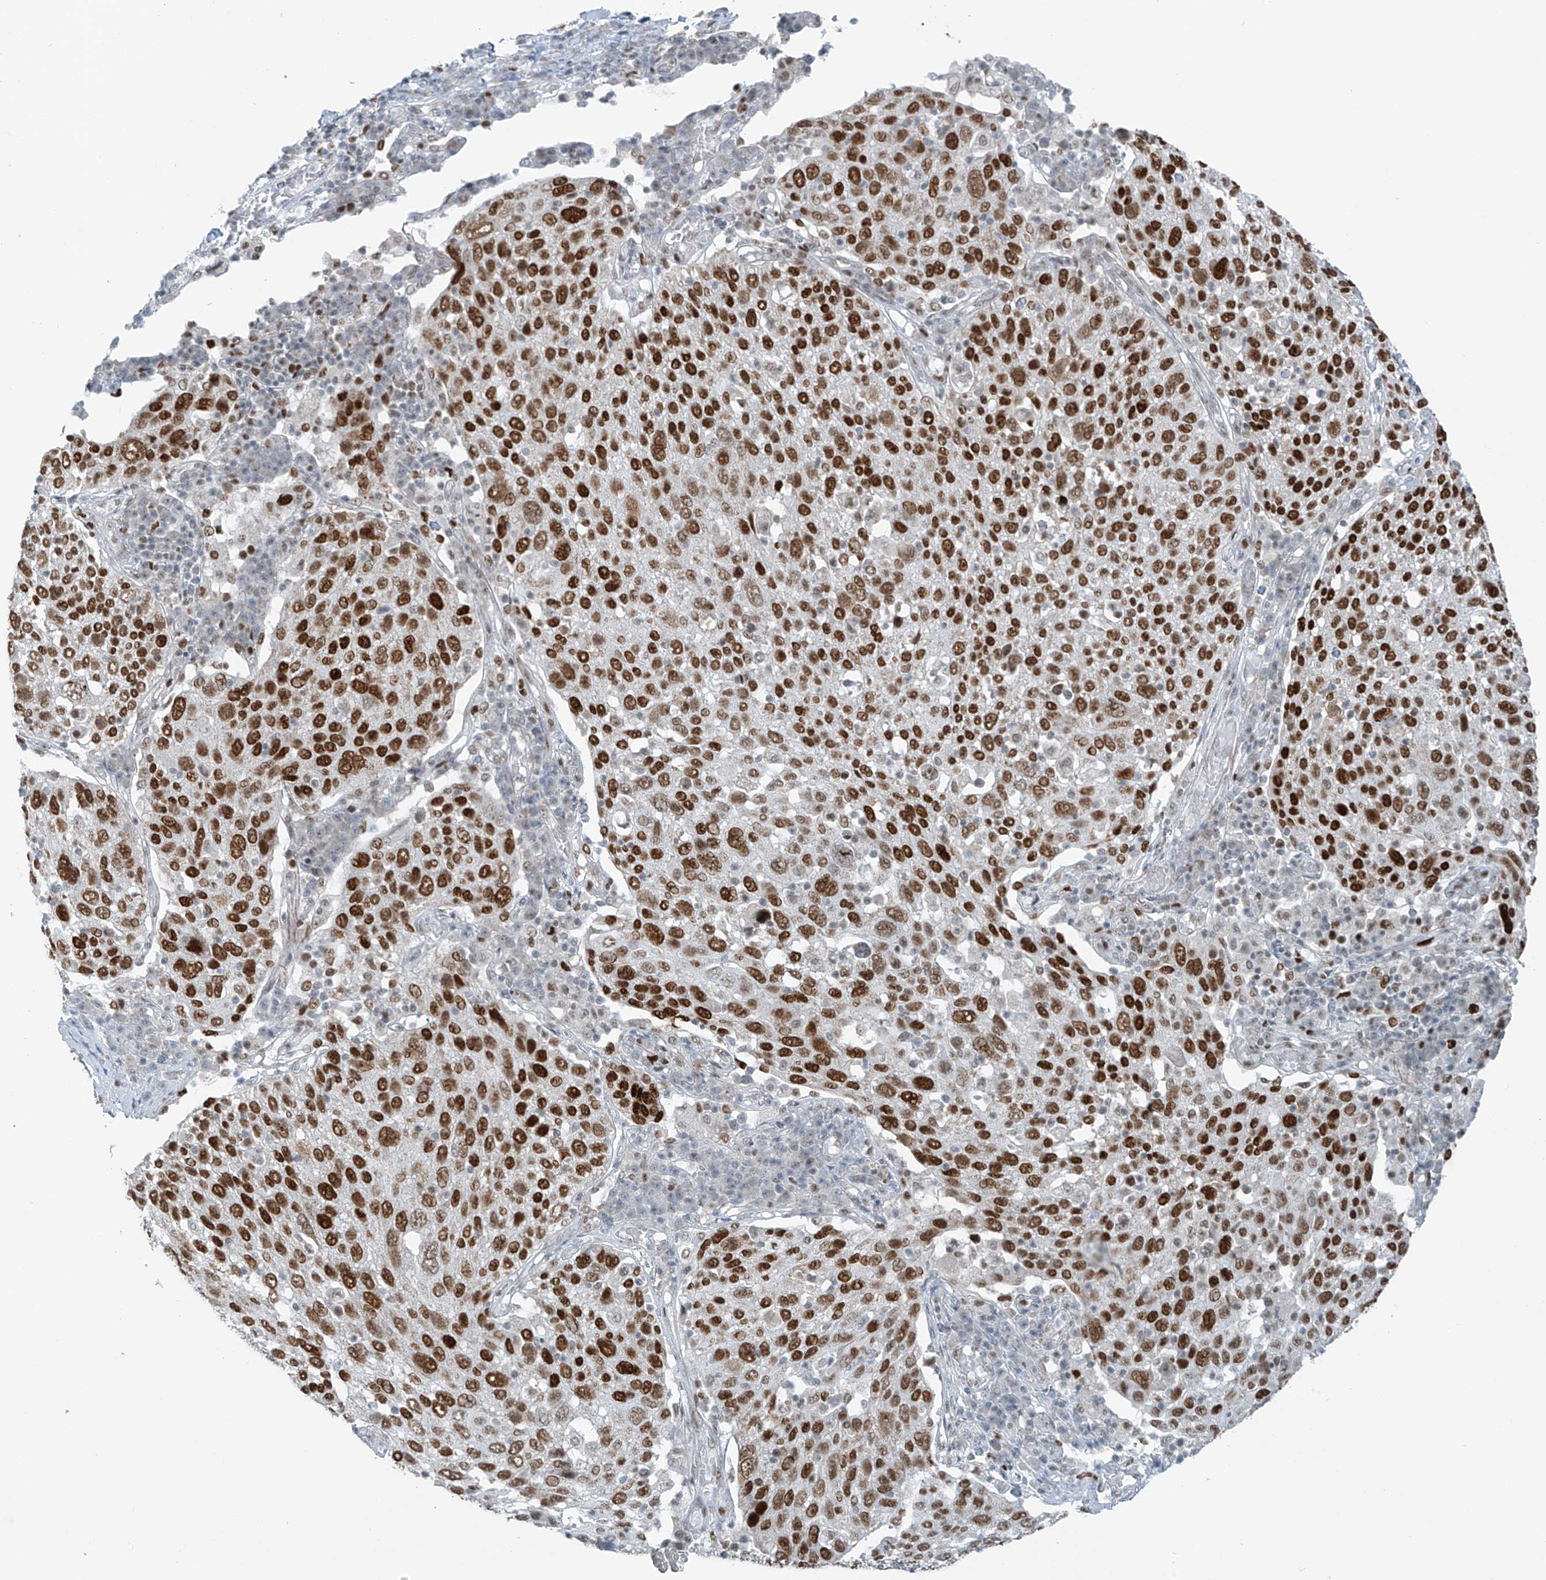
{"staining": {"intensity": "strong", "quantity": ">75%", "location": "nuclear"}, "tissue": "lung cancer", "cell_type": "Tumor cells", "image_type": "cancer", "snomed": [{"axis": "morphology", "description": "Squamous cell carcinoma, NOS"}, {"axis": "topography", "description": "Lung"}], "caption": "Strong nuclear staining for a protein is seen in about >75% of tumor cells of squamous cell carcinoma (lung) using immunohistochemistry.", "gene": "WRNIP1", "patient": {"sex": "male", "age": 65}}